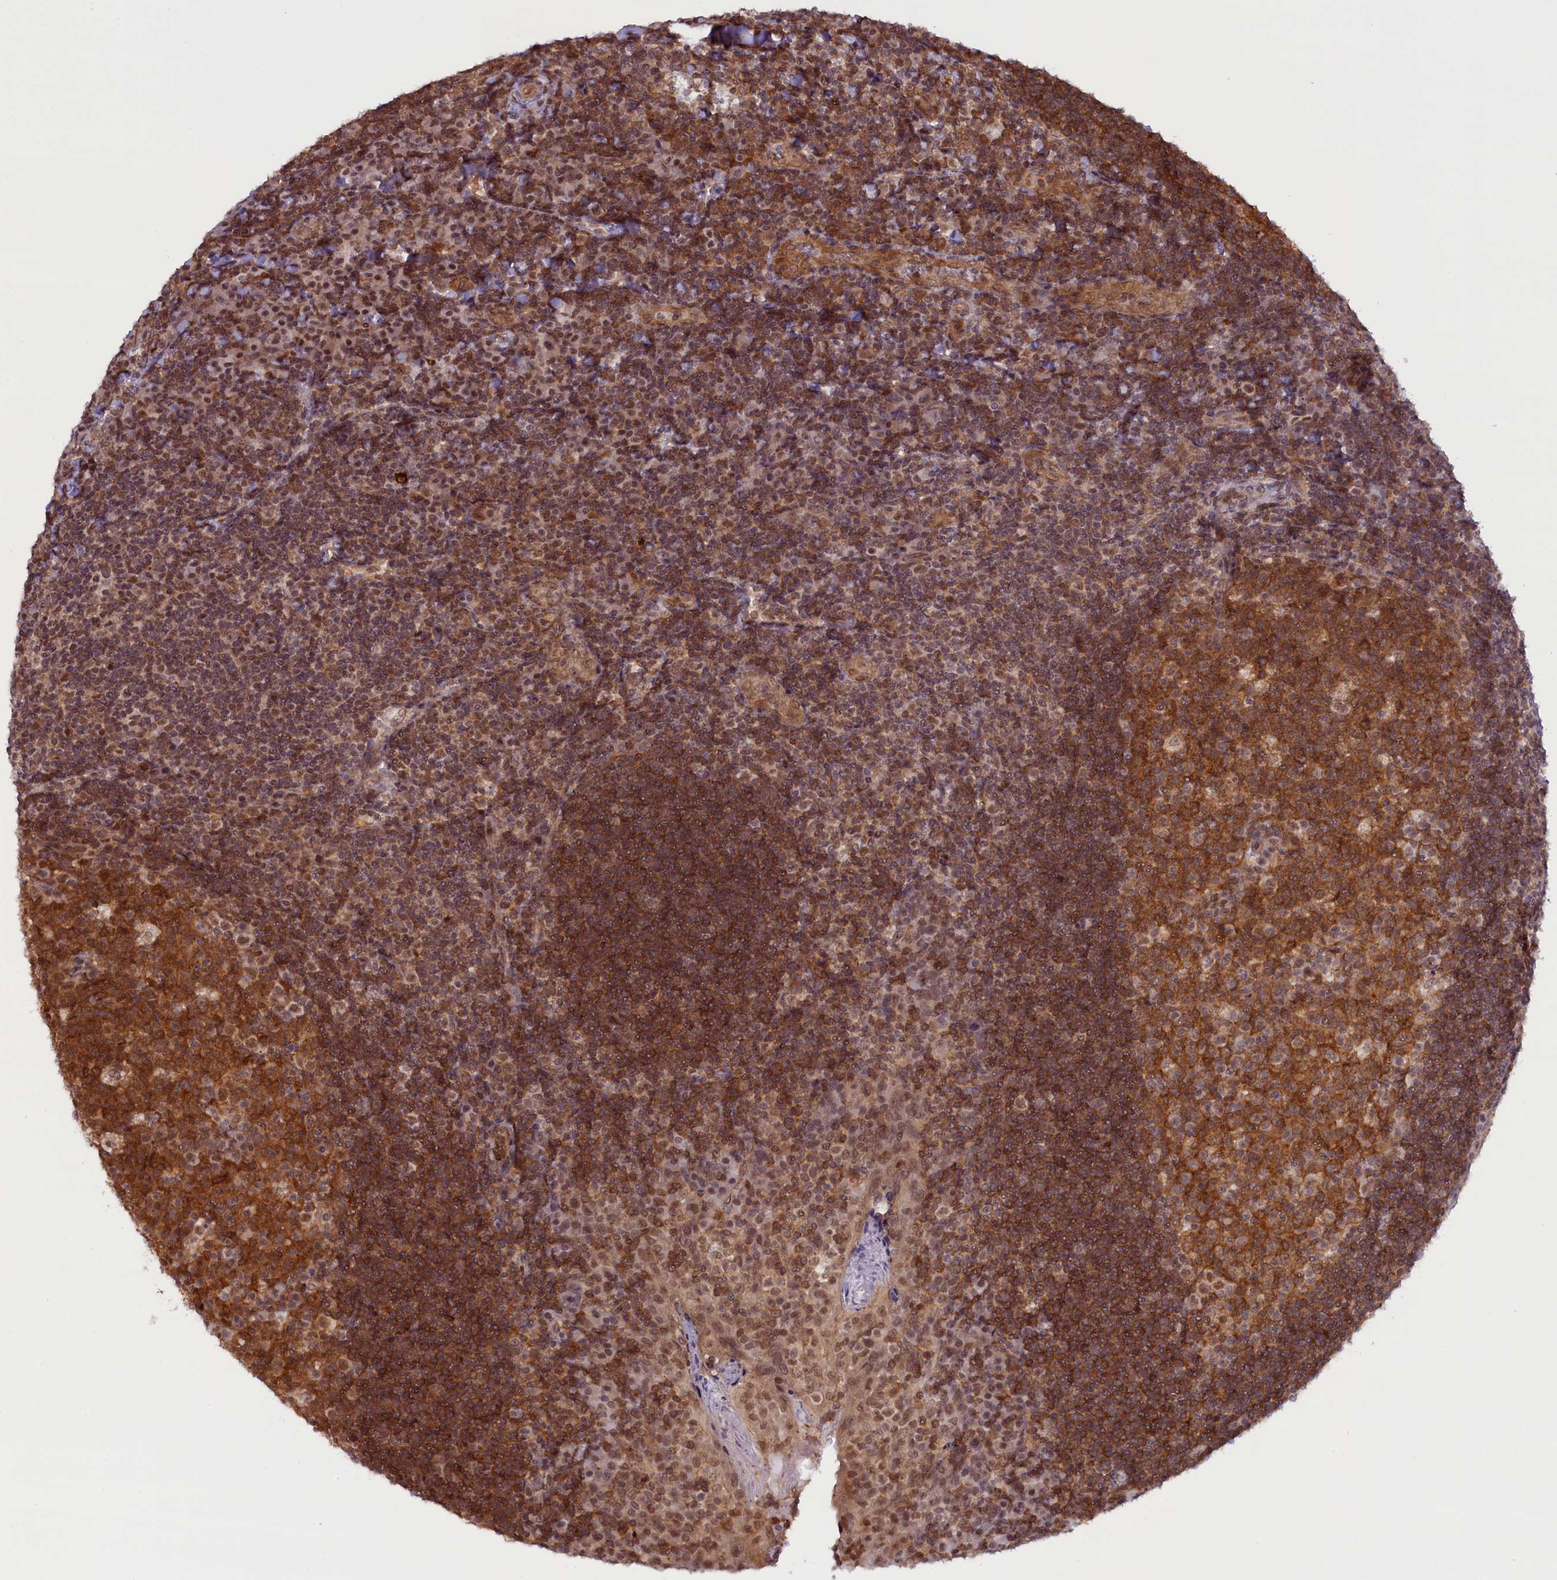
{"staining": {"intensity": "moderate", "quantity": ">75%", "location": "cytoplasmic/membranous"}, "tissue": "tonsil", "cell_type": "Germinal center cells", "image_type": "normal", "snomed": [{"axis": "morphology", "description": "Normal tissue, NOS"}, {"axis": "topography", "description": "Tonsil"}], "caption": "This micrograph demonstrates immunohistochemistry staining of normal tonsil, with medium moderate cytoplasmic/membranous positivity in about >75% of germinal center cells.", "gene": "FCHO1", "patient": {"sex": "male", "age": 17}}